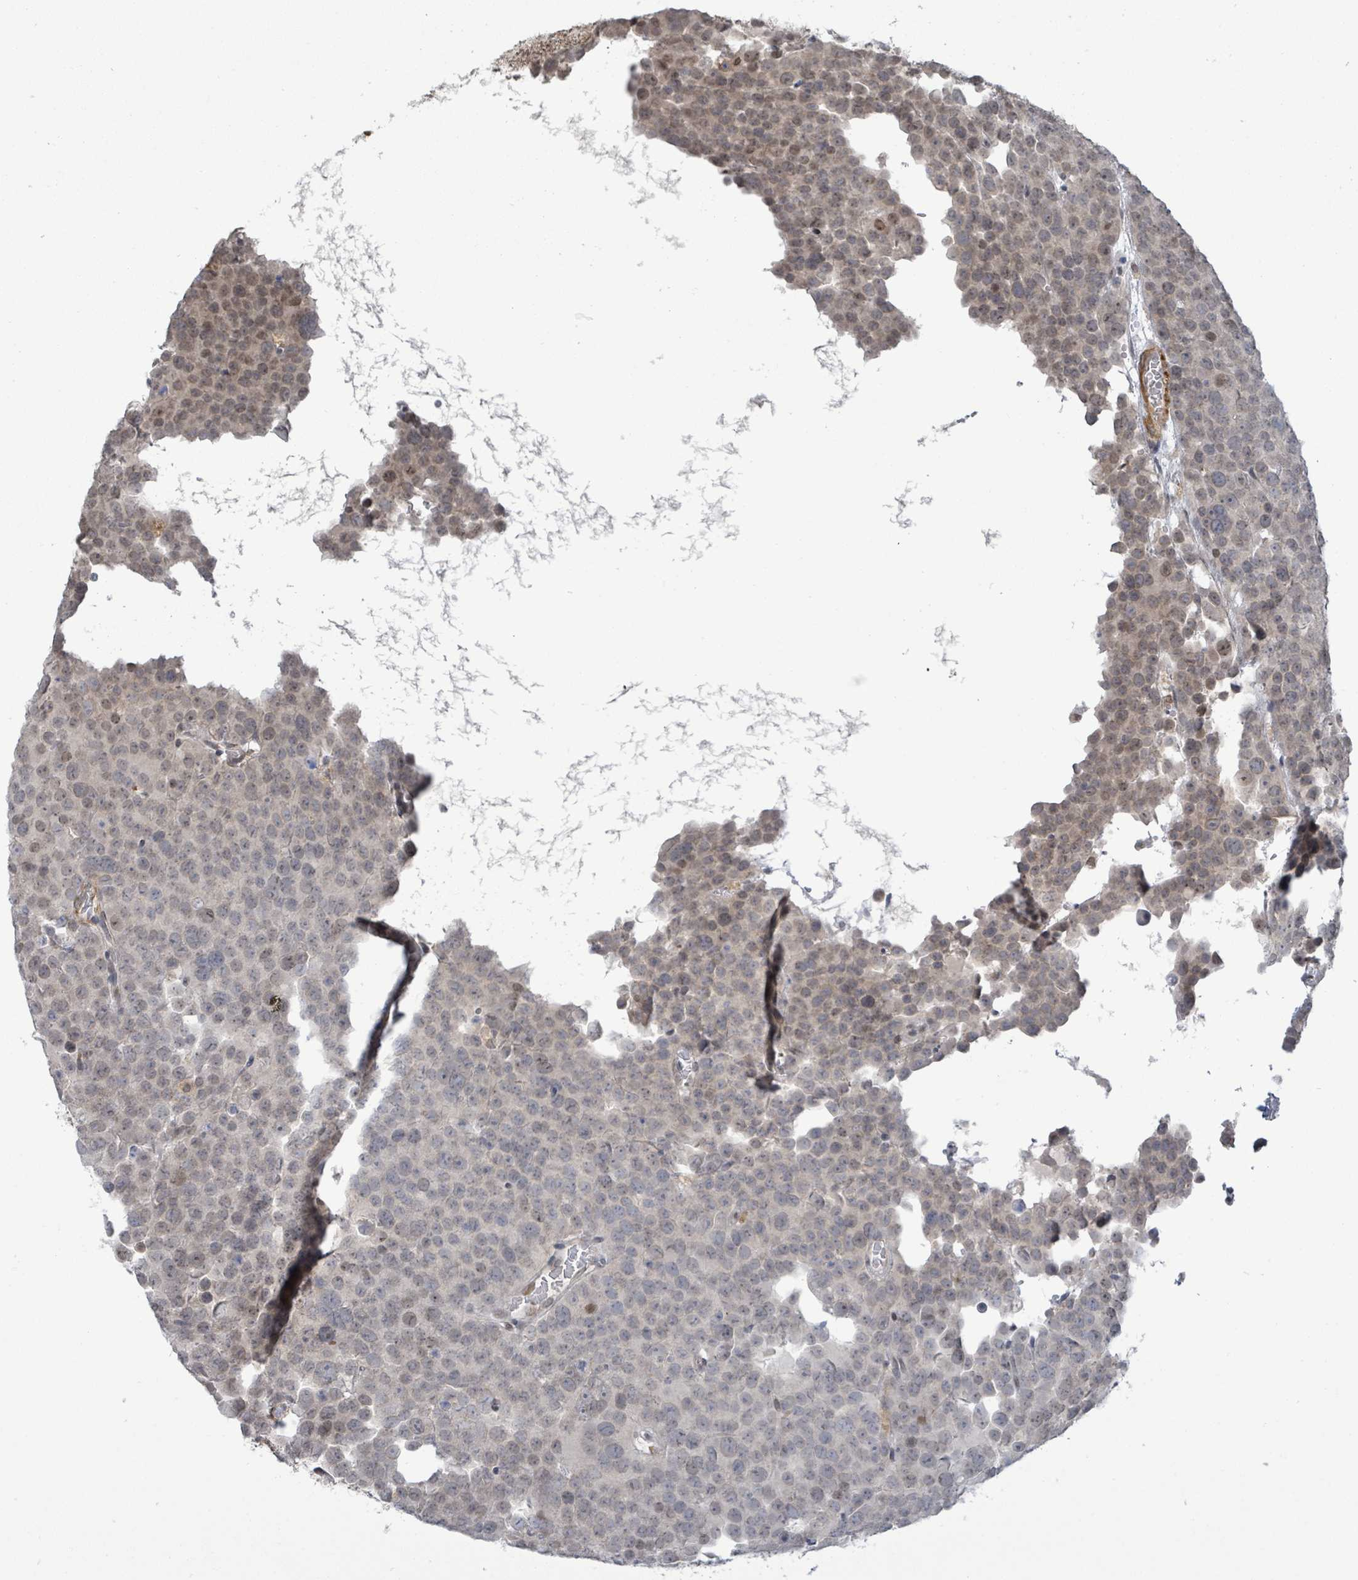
{"staining": {"intensity": "weak", "quantity": "<25%", "location": "nuclear"}, "tissue": "testis cancer", "cell_type": "Tumor cells", "image_type": "cancer", "snomed": [{"axis": "morphology", "description": "Seminoma, NOS"}, {"axis": "topography", "description": "Testis"}], "caption": "Testis seminoma was stained to show a protein in brown. There is no significant expression in tumor cells.", "gene": "SBF2", "patient": {"sex": "male", "age": 71}}